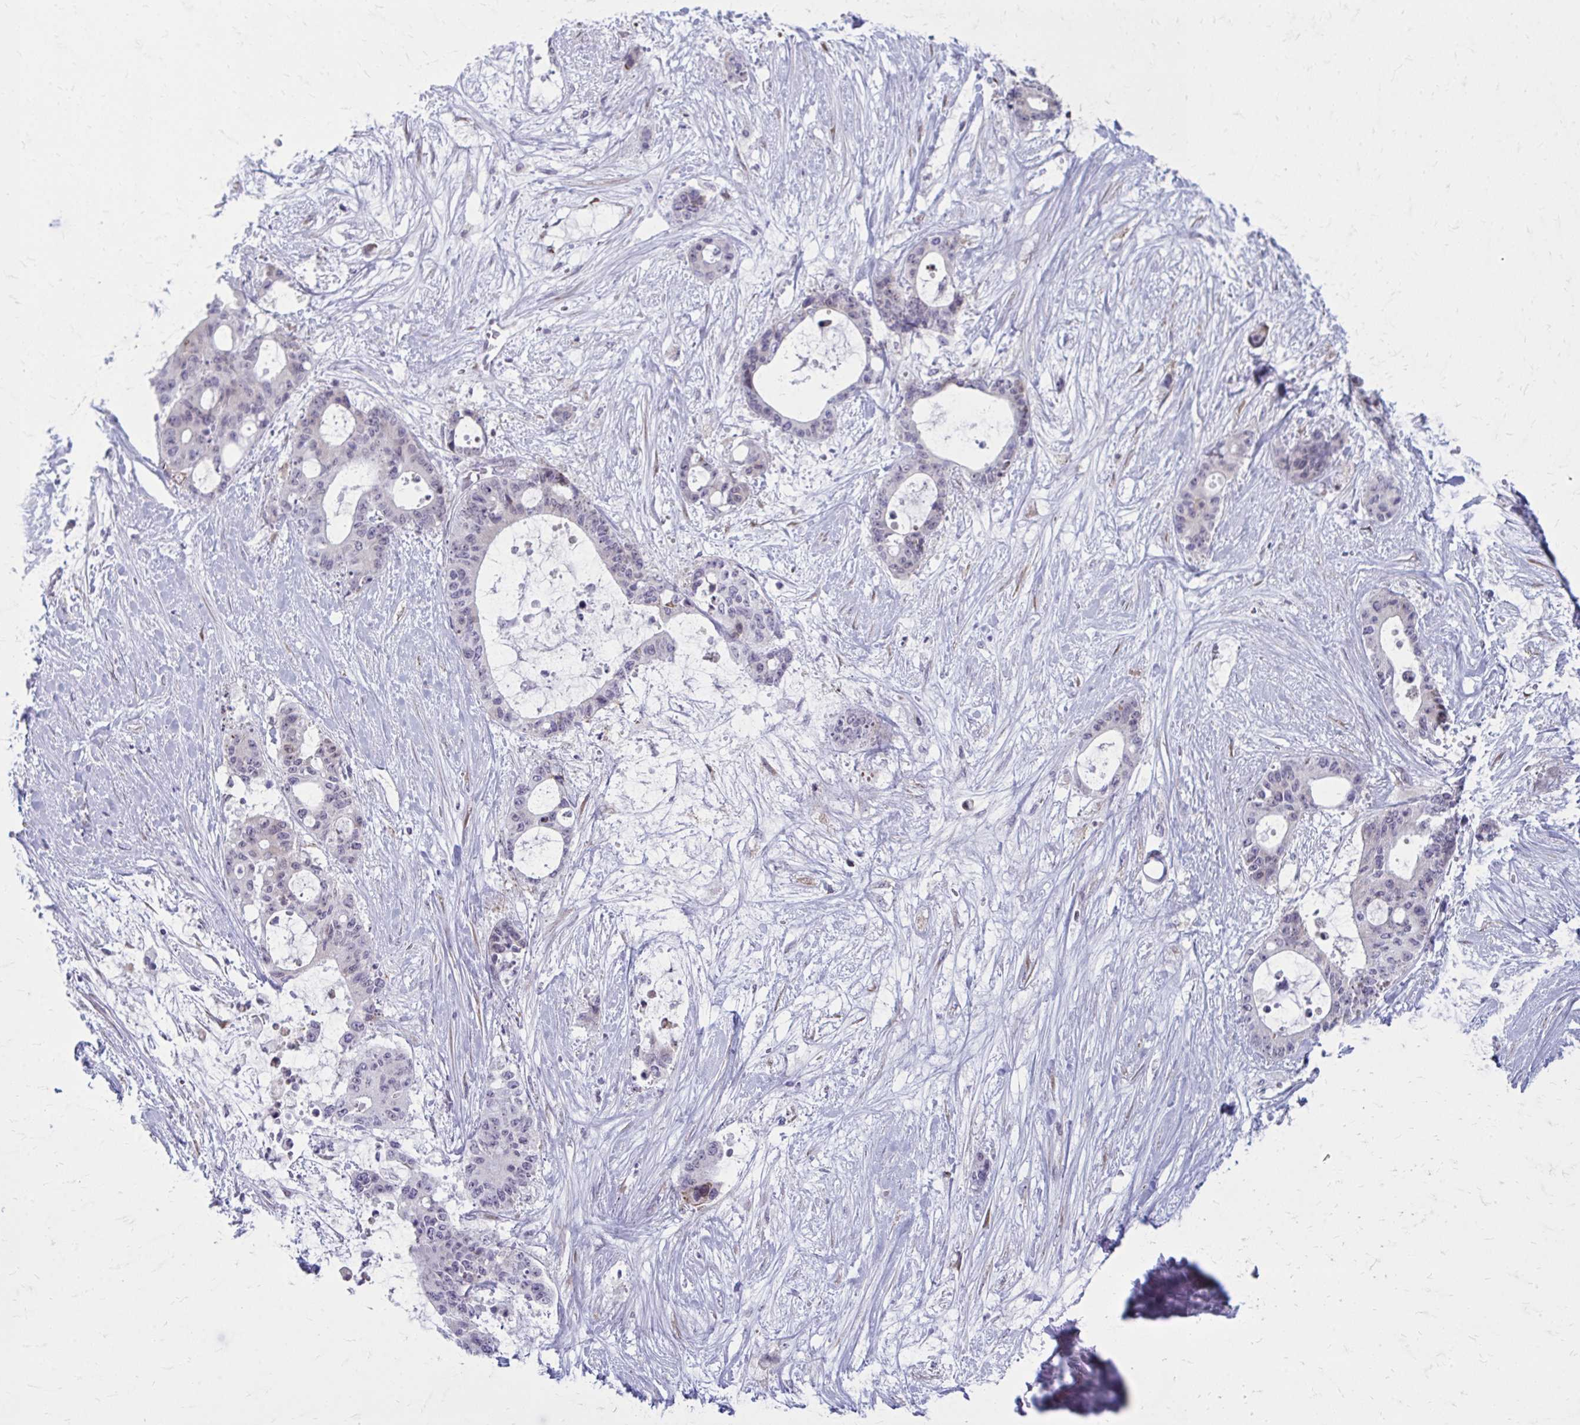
{"staining": {"intensity": "negative", "quantity": "none", "location": "none"}, "tissue": "liver cancer", "cell_type": "Tumor cells", "image_type": "cancer", "snomed": [{"axis": "morphology", "description": "Normal tissue, NOS"}, {"axis": "morphology", "description": "Cholangiocarcinoma"}, {"axis": "topography", "description": "Liver"}, {"axis": "topography", "description": "Peripheral nerve tissue"}], "caption": "An IHC image of liver cancer is shown. There is no staining in tumor cells of liver cancer.", "gene": "PROSER1", "patient": {"sex": "female", "age": 73}}